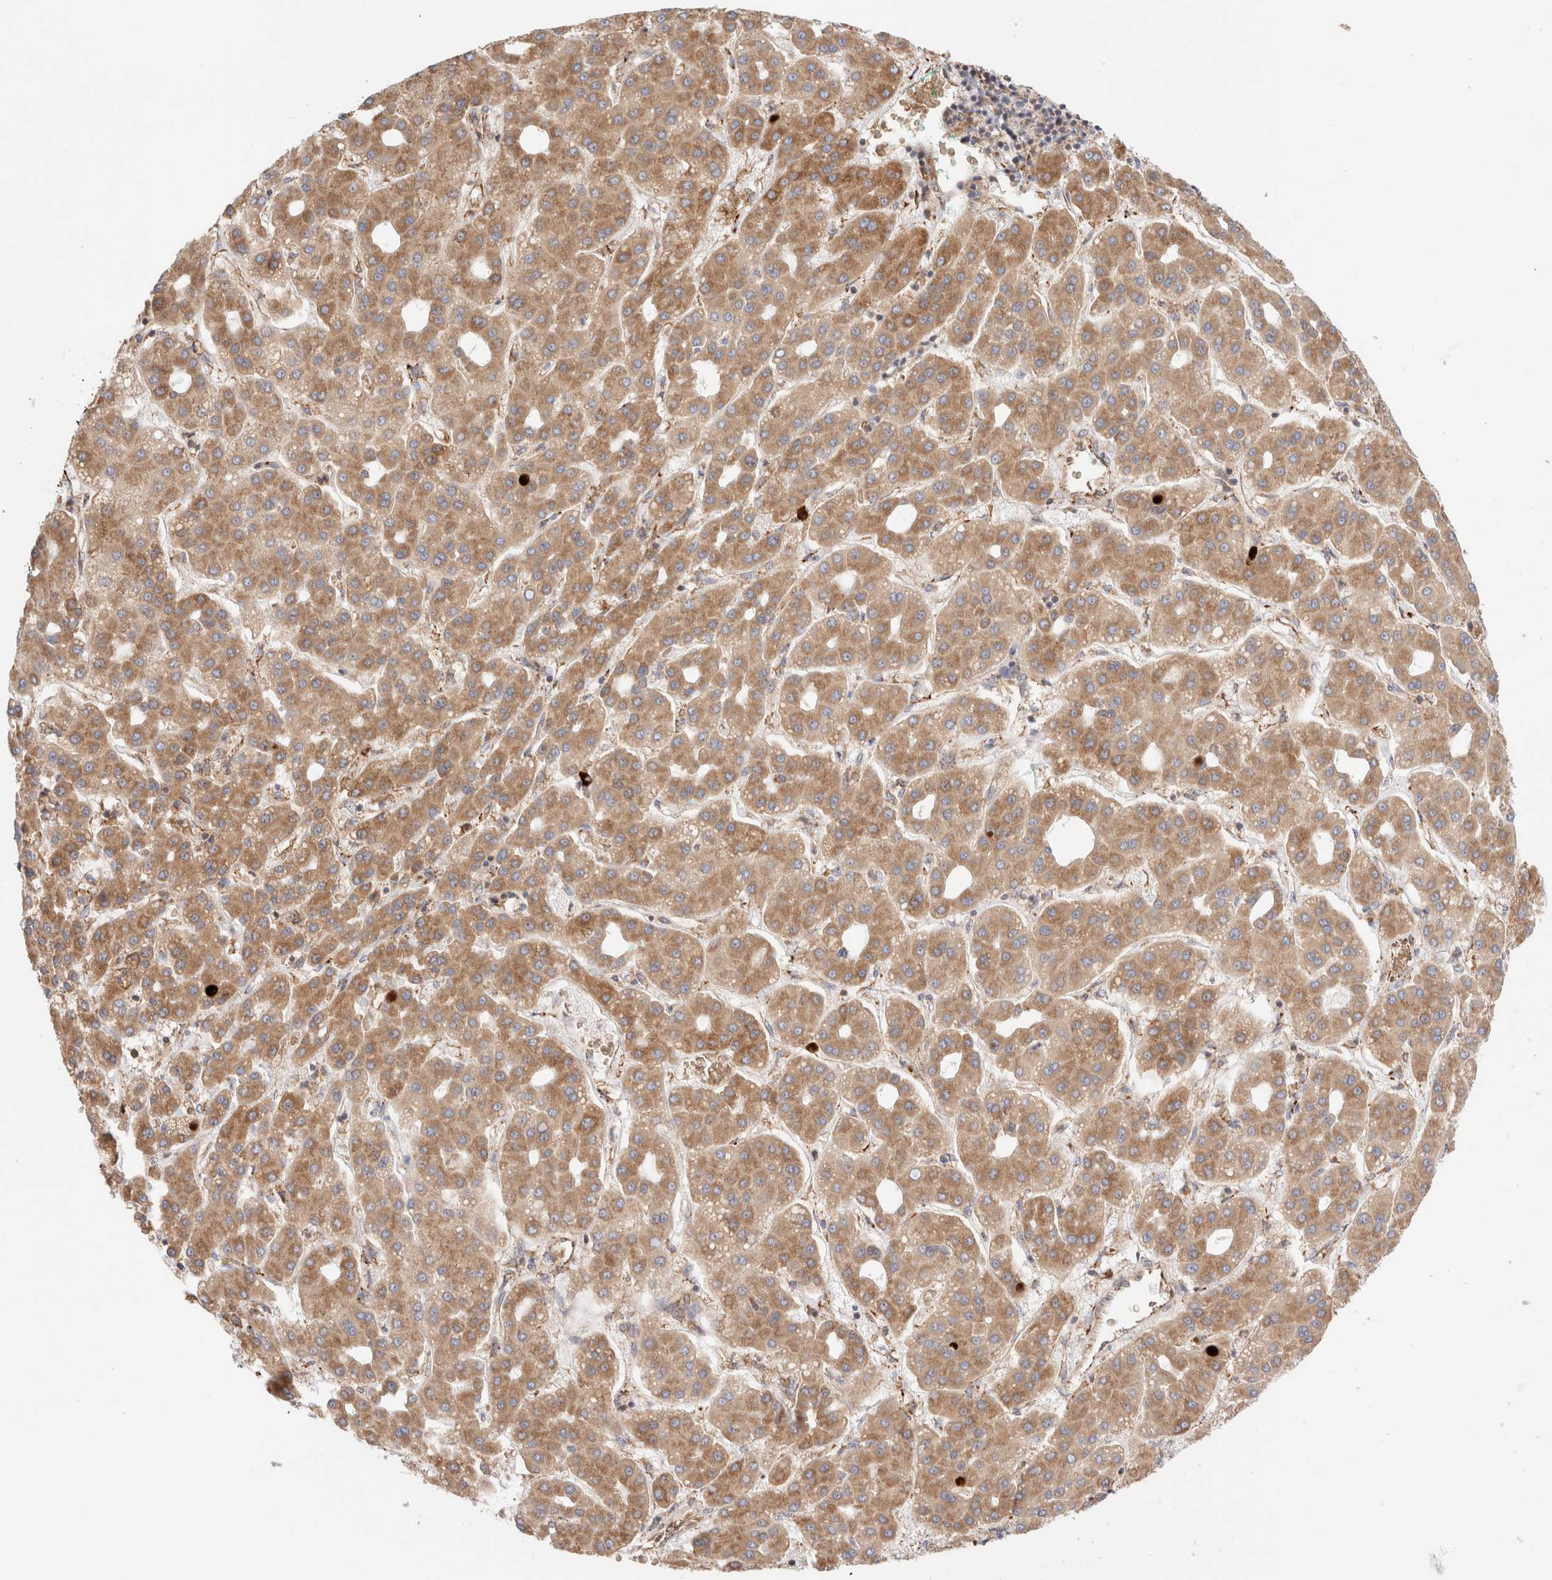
{"staining": {"intensity": "moderate", "quantity": ">75%", "location": "cytoplasmic/membranous"}, "tissue": "liver cancer", "cell_type": "Tumor cells", "image_type": "cancer", "snomed": [{"axis": "morphology", "description": "Carcinoma, Hepatocellular, NOS"}, {"axis": "topography", "description": "Liver"}], "caption": "IHC (DAB (3,3'-diaminobenzidine)) staining of hepatocellular carcinoma (liver) displays moderate cytoplasmic/membranous protein staining in approximately >75% of tumor cells.", "gene": "UTS2B", "patient": {"sex": "male", "age": 65}}